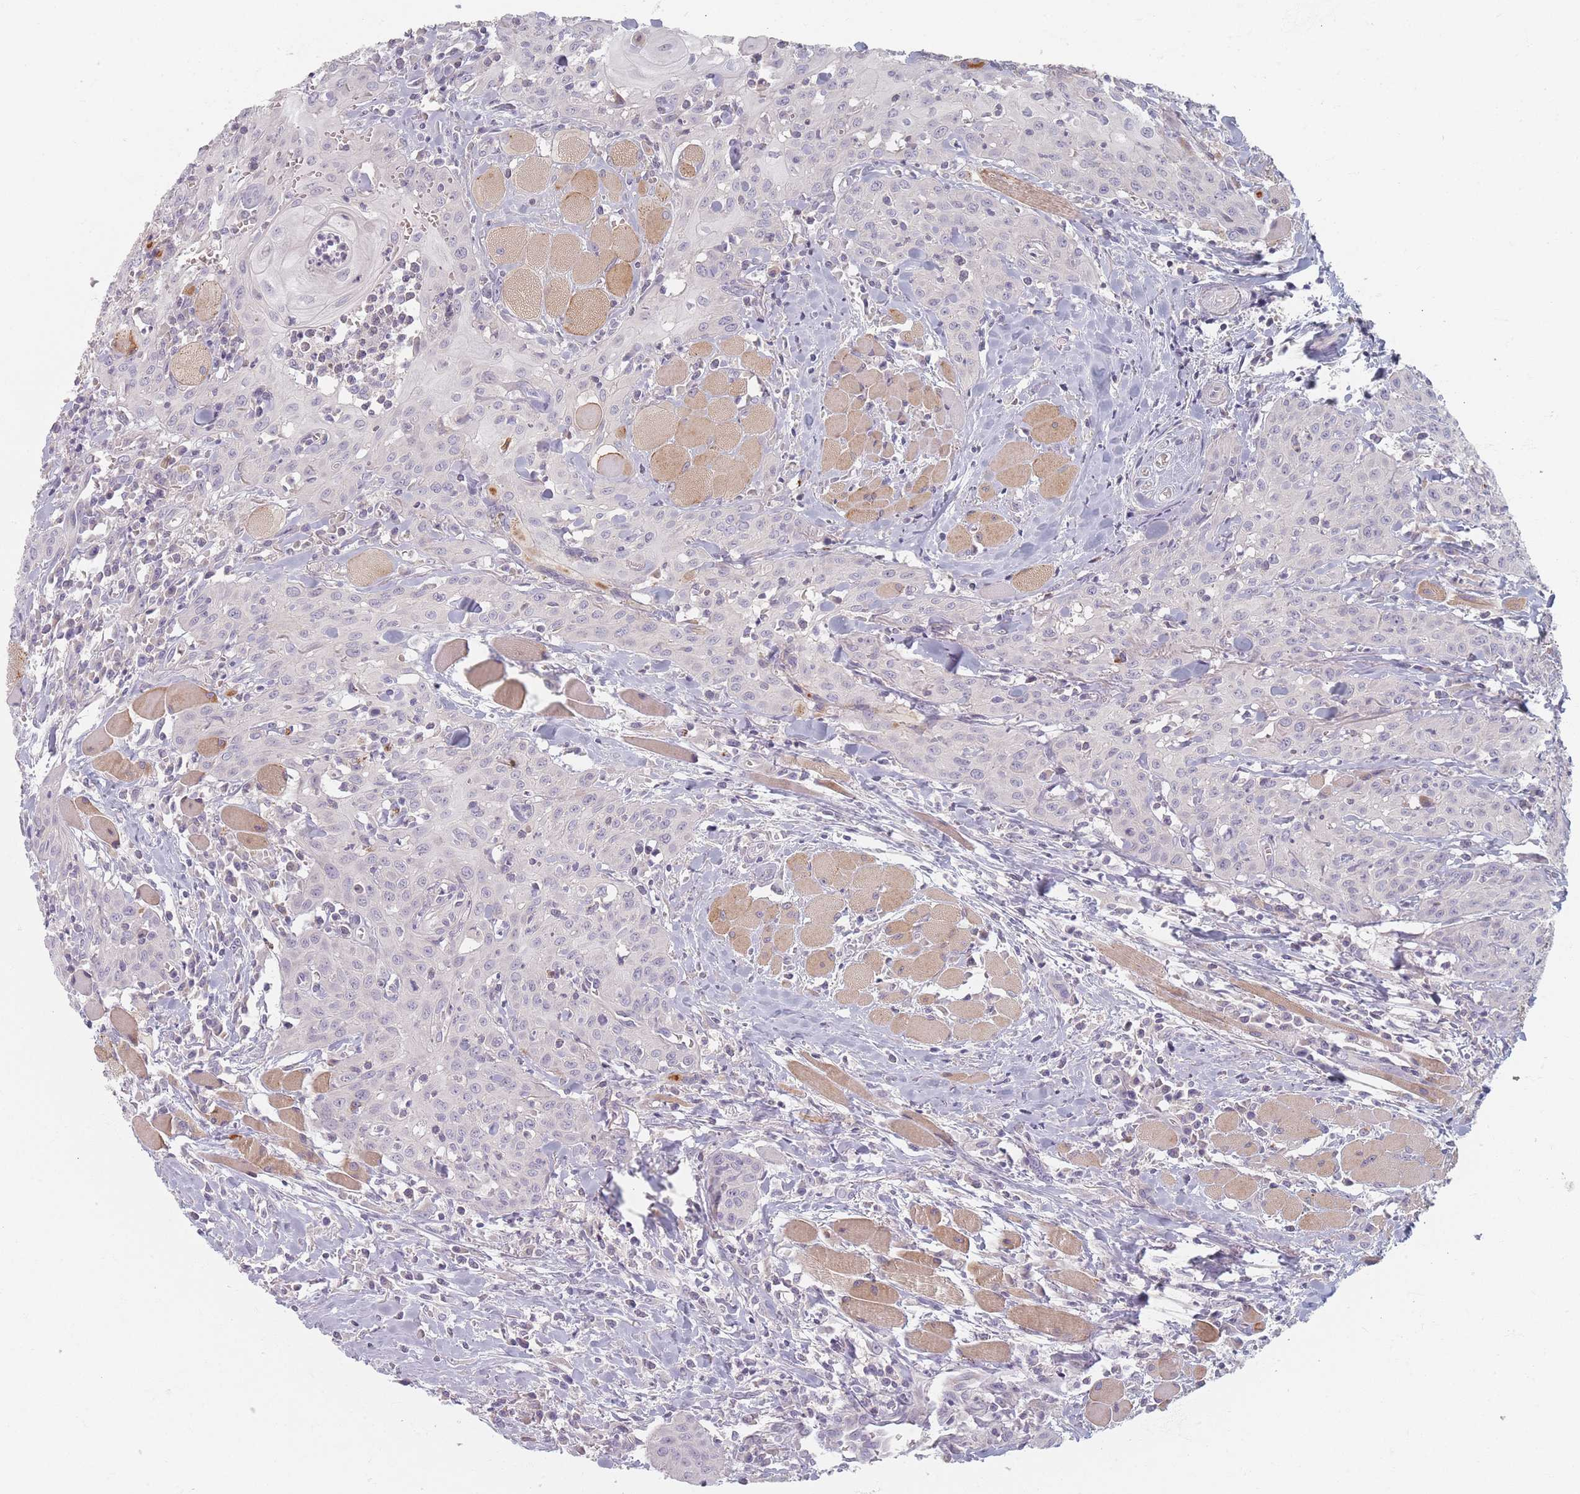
{"staining": {"intensity": "negative", "quantity": "none", "location": "none"}, "tissue": "head and neck cancer", "cell_type": "Tumor cells", "image_type": "cancer", "snomed": [{"axis": "morphology", "description": "Squamous cell carcinoma, NOS"}, {"axis": "topography", "description": "Oral tissue"}, {"axis": "topography", "description": "Head-Neck"}], "caption": "A histopathology image of human squamous cell carcinoma (head and neck) is negative for staining in tumor cells.", "gene": "TMOD1", "patient": {"sex": "female", "age": 70}}